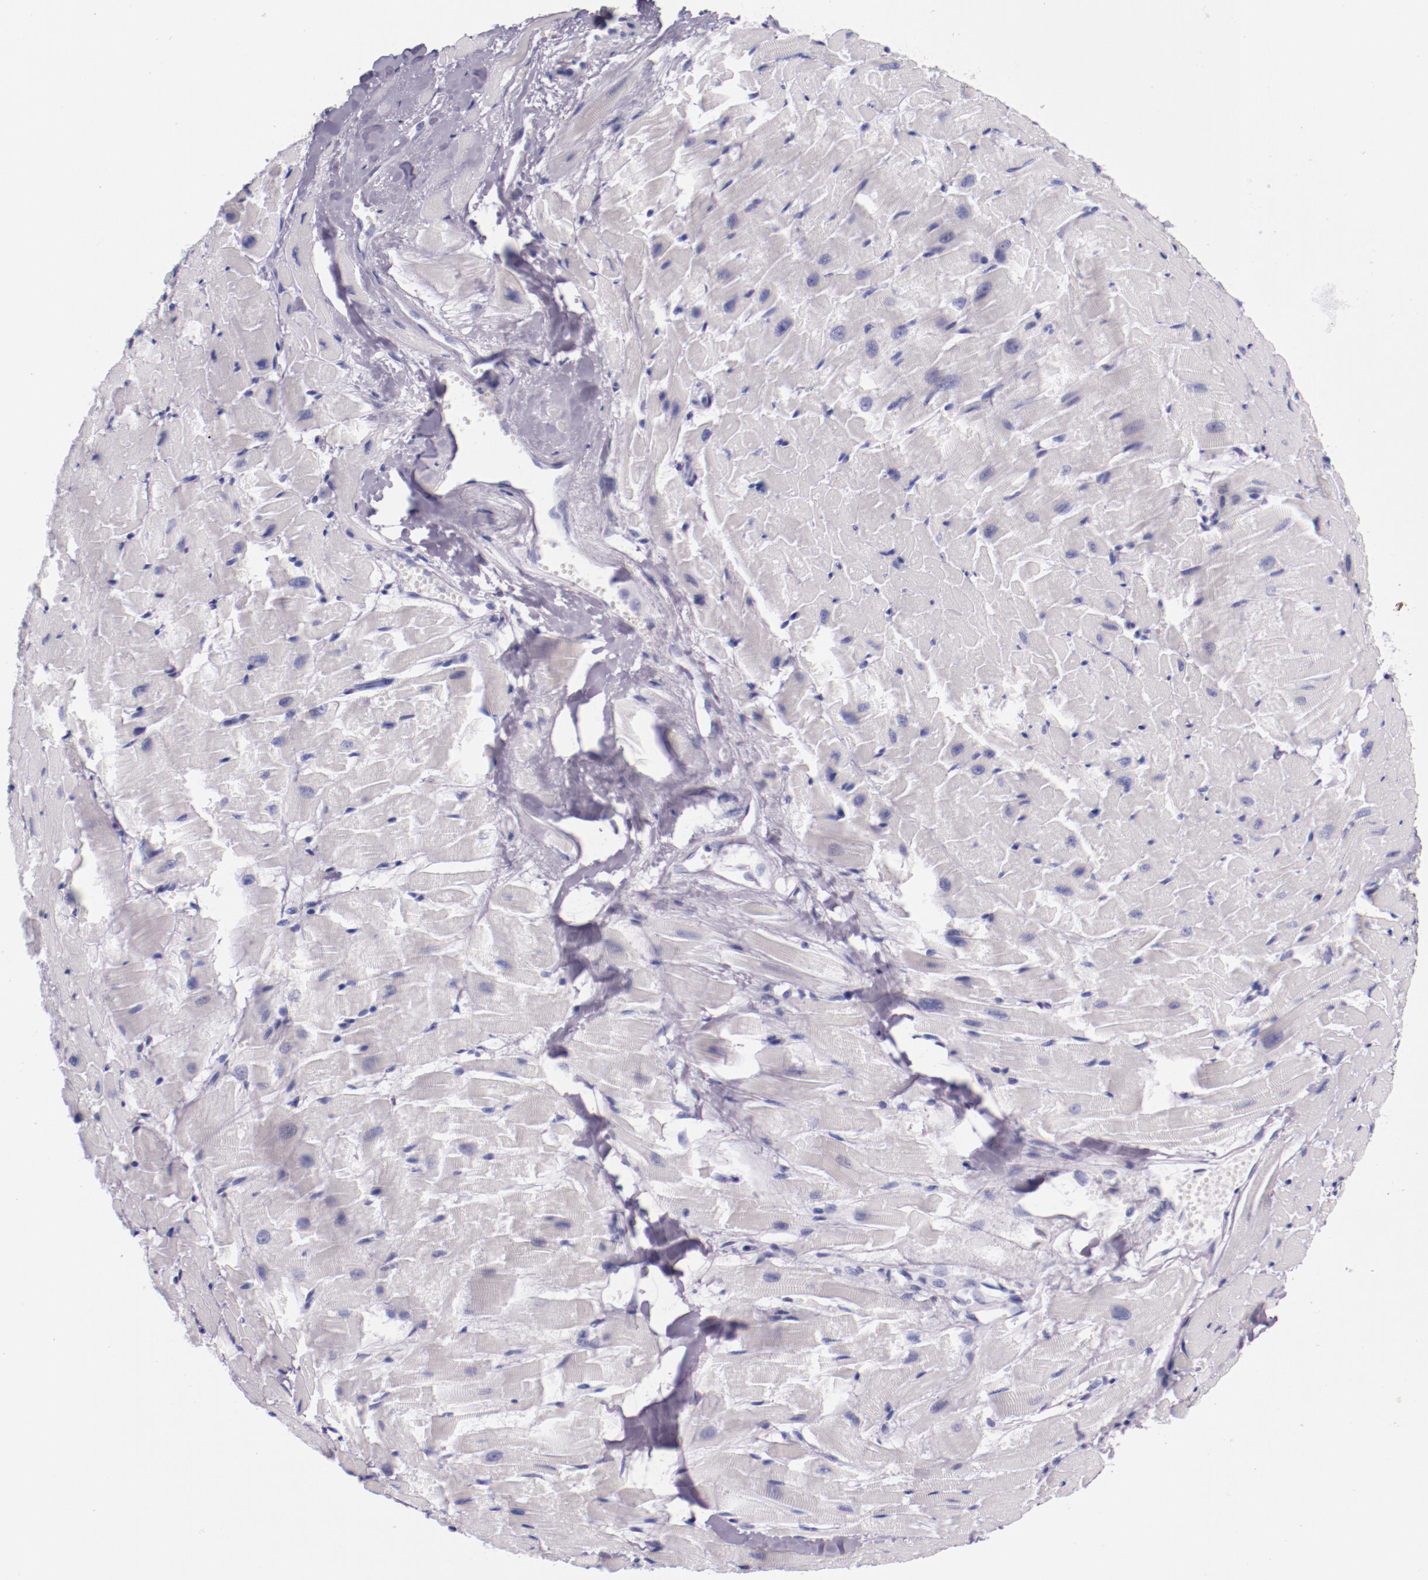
{"staining": {"intensity": "negative", "quantity": "none", "location": "none"}, "tissue": "heart muscle", "cell_type": "Cardiomyocytes", "image_type": "normal", "snomed": [{"axis": "morphology", "description": "Normal tissue, NOS"}, {"axis": "topography", "description": "Heart"}], "caption": "Immunohistochemical staining of unremarkable heart muscle reveals no significant expression in cardiomyocytes.", "gene": "IRF4", "patient": {"sex": "female", "age": 19}}